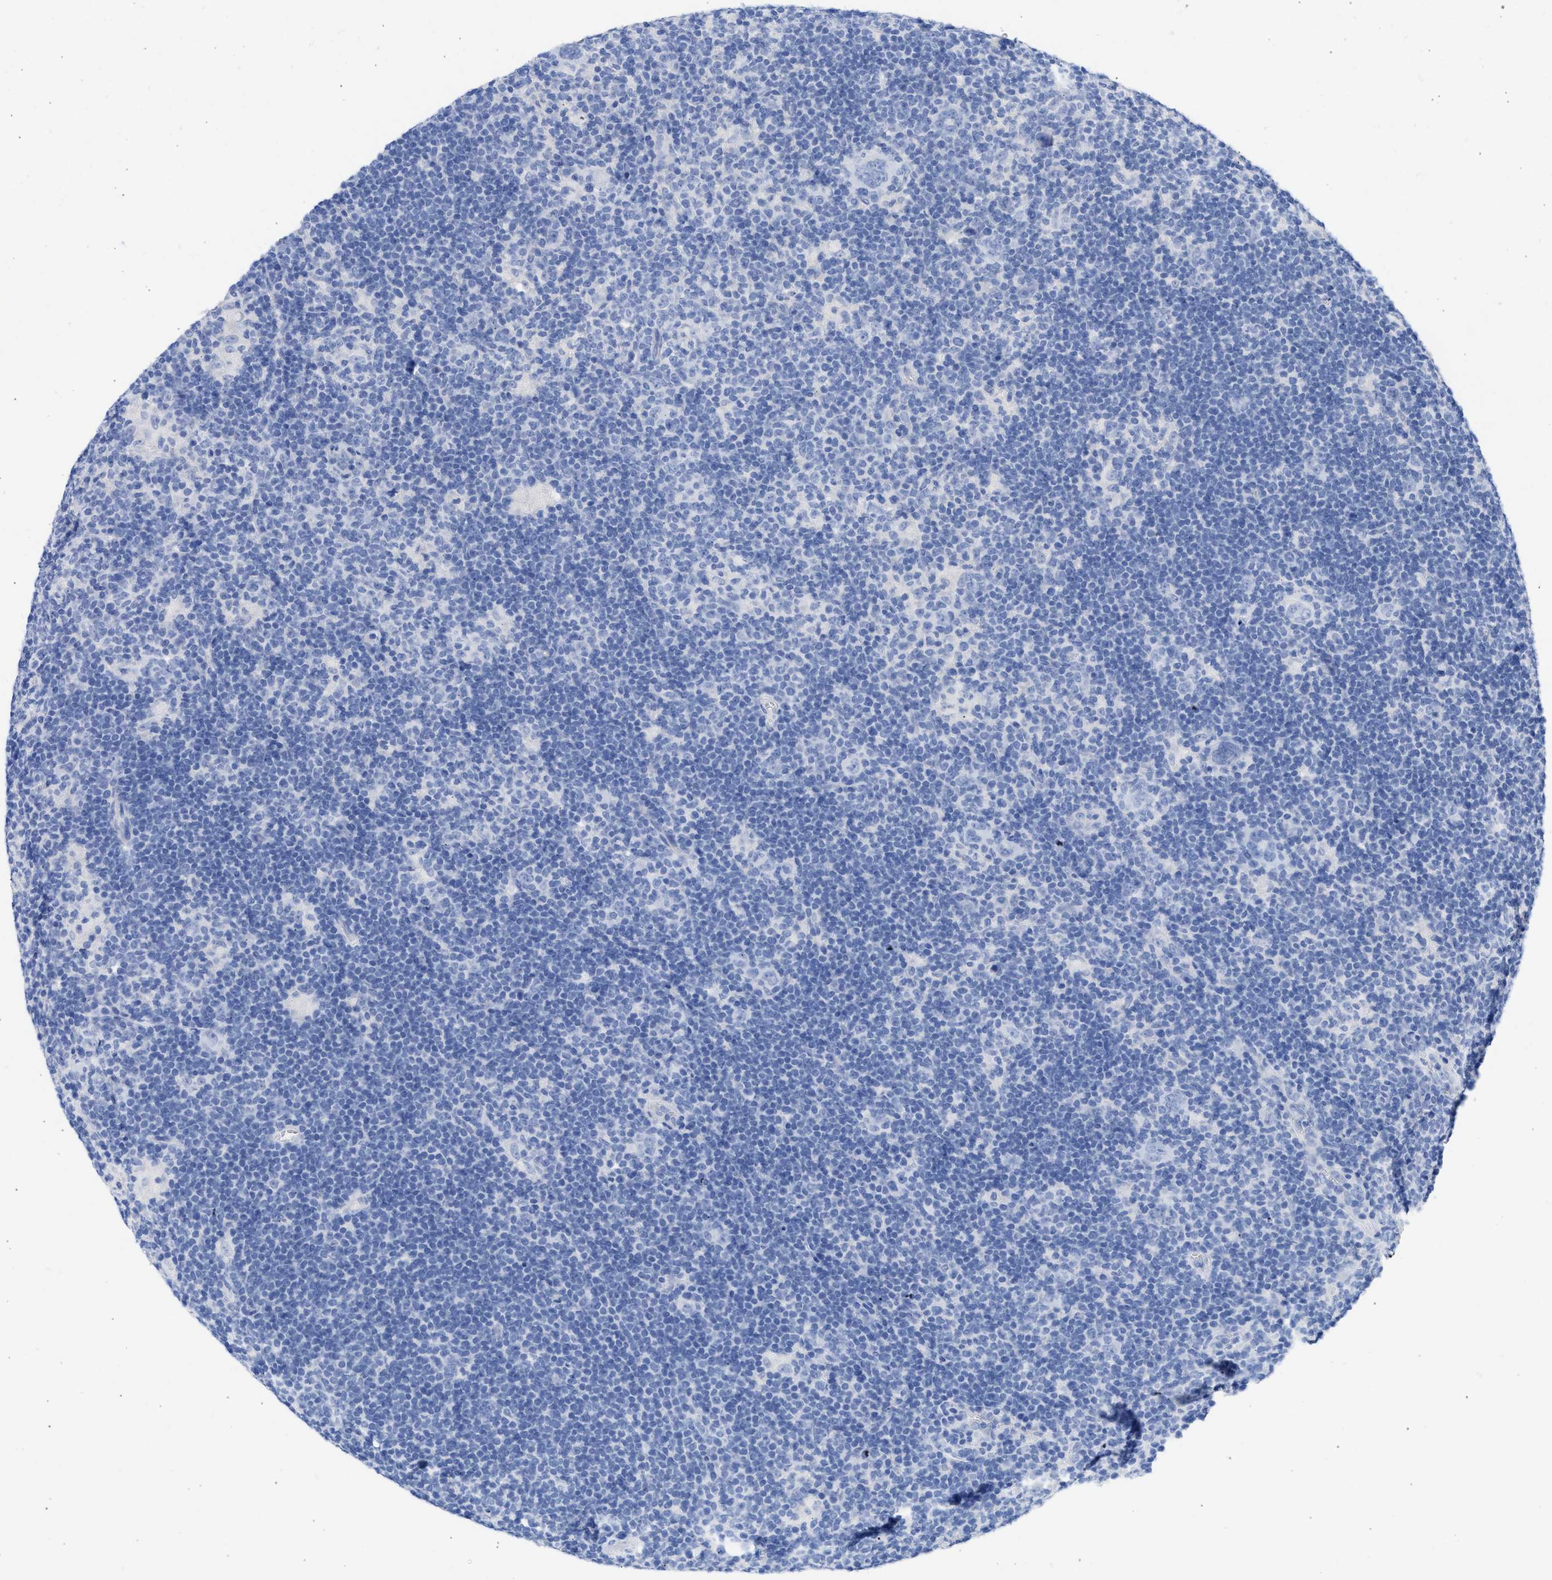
{"staining": {"intensity": "negative", "quantity": "none", "location": "none"}, "tissue": "lymphoma", "cell_type": "Tumor cells", "image_type": "cancer", "snomed": [{"axis": "morphology", "description": "Hodgkin's disease, NOS"}, {"axis": "topography", "description": "Lymph node"}], "caption": "Human Hodgkin's disease stained for a protein using immunohistochemistry shows no staining in tumor cells.", "gene": "RSPH1", "patient": {"sex": "female", "age": 57}}